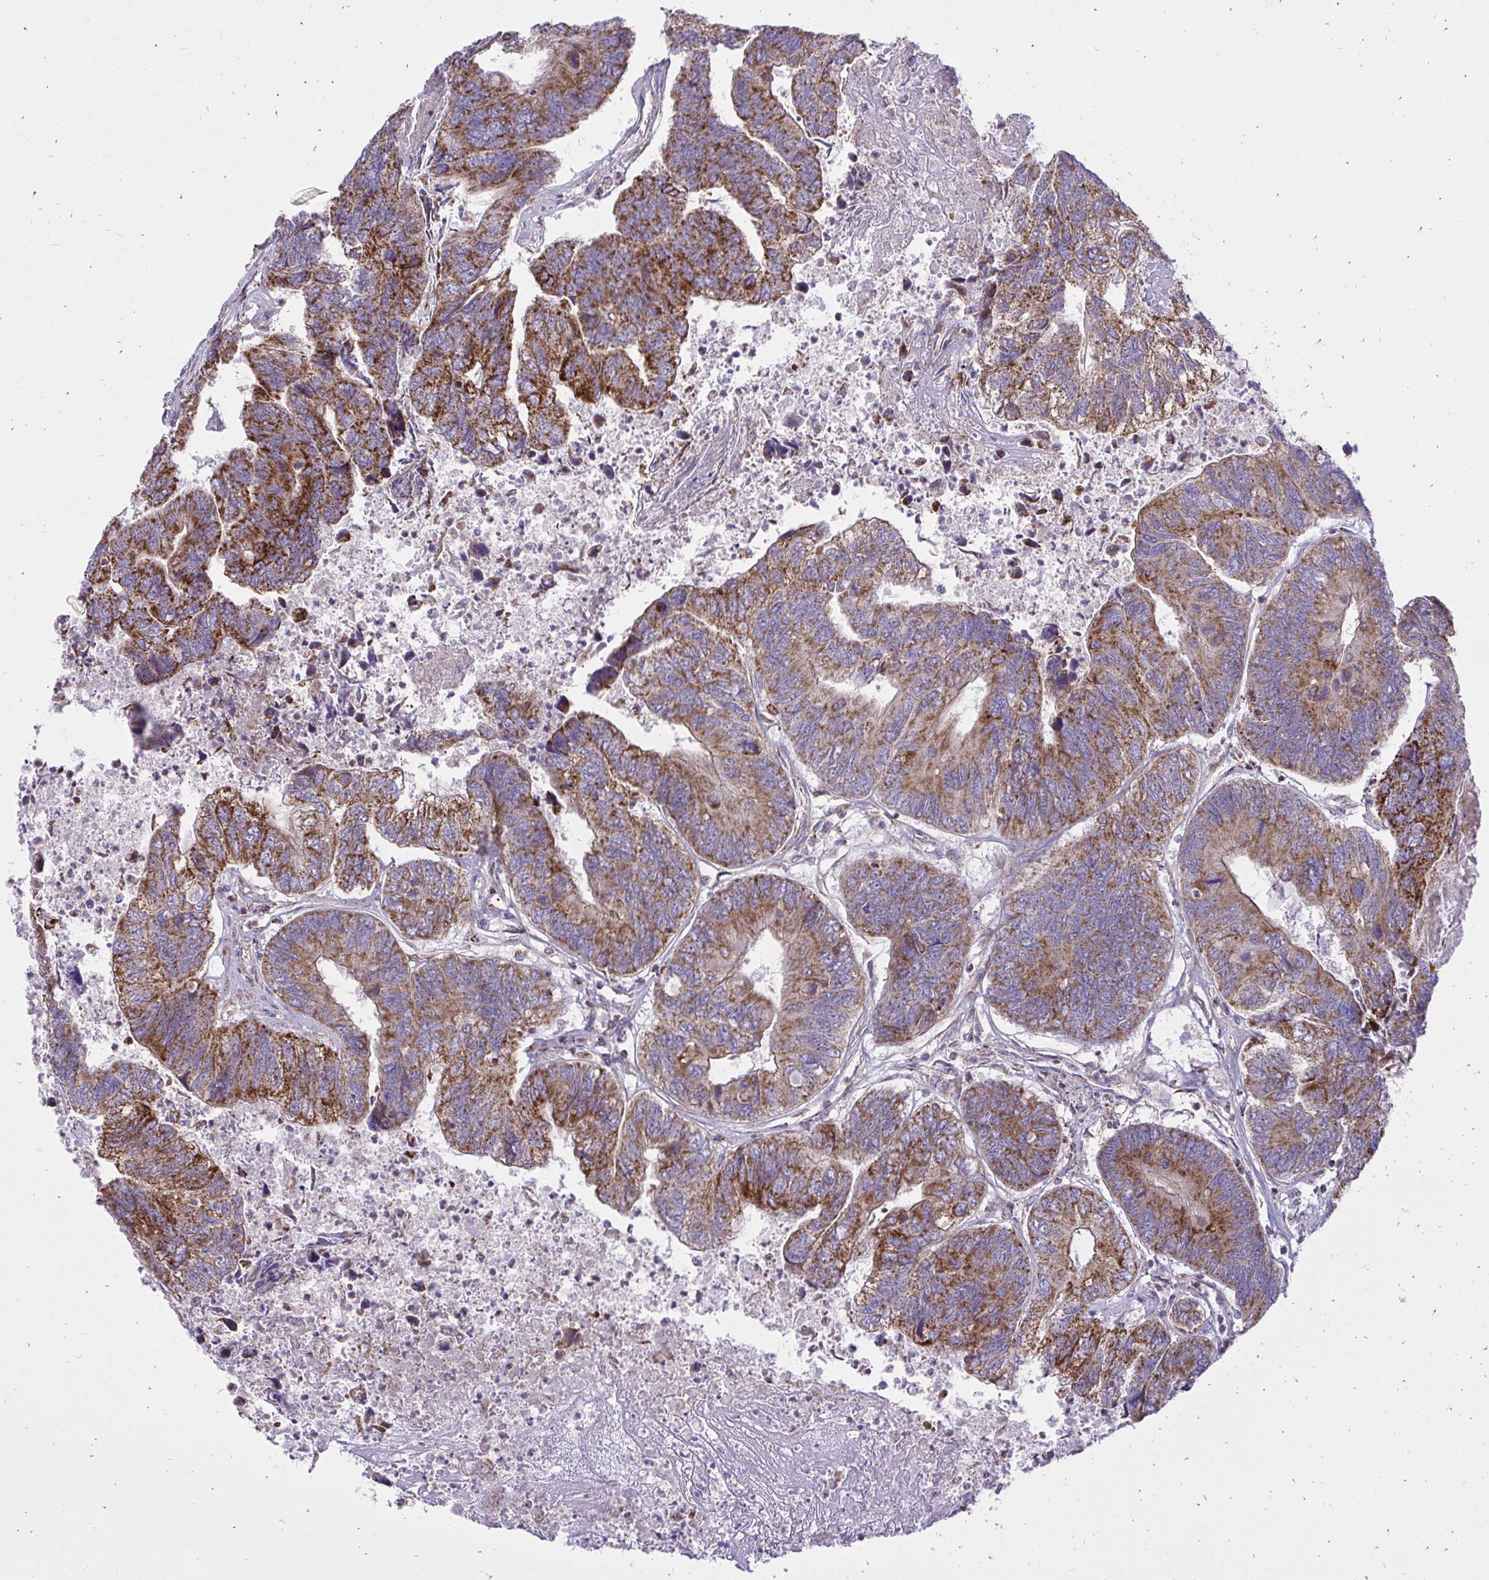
{"staining": {"intensity": "strong", "quantity": ">75%", "location": "cytoplasmic/membranous"}, "tissue": "colorectal cancer", "cell_type": "Tumor cells", "image_type": "cancer", "snomed": [{"axis": "morphology", "description": "Adenocarcinoma, NOS"}, {"axis": "topography", "description": "Colon"}], "caption": "Colorectal adenocarcinoma stained for a protein (brown) exhibits strong cytoplasmic/membranous positive staining in about >75% of tumor cells.", "gene": "SPTBN2", "patient": {"sex": "female", "age": 67}}